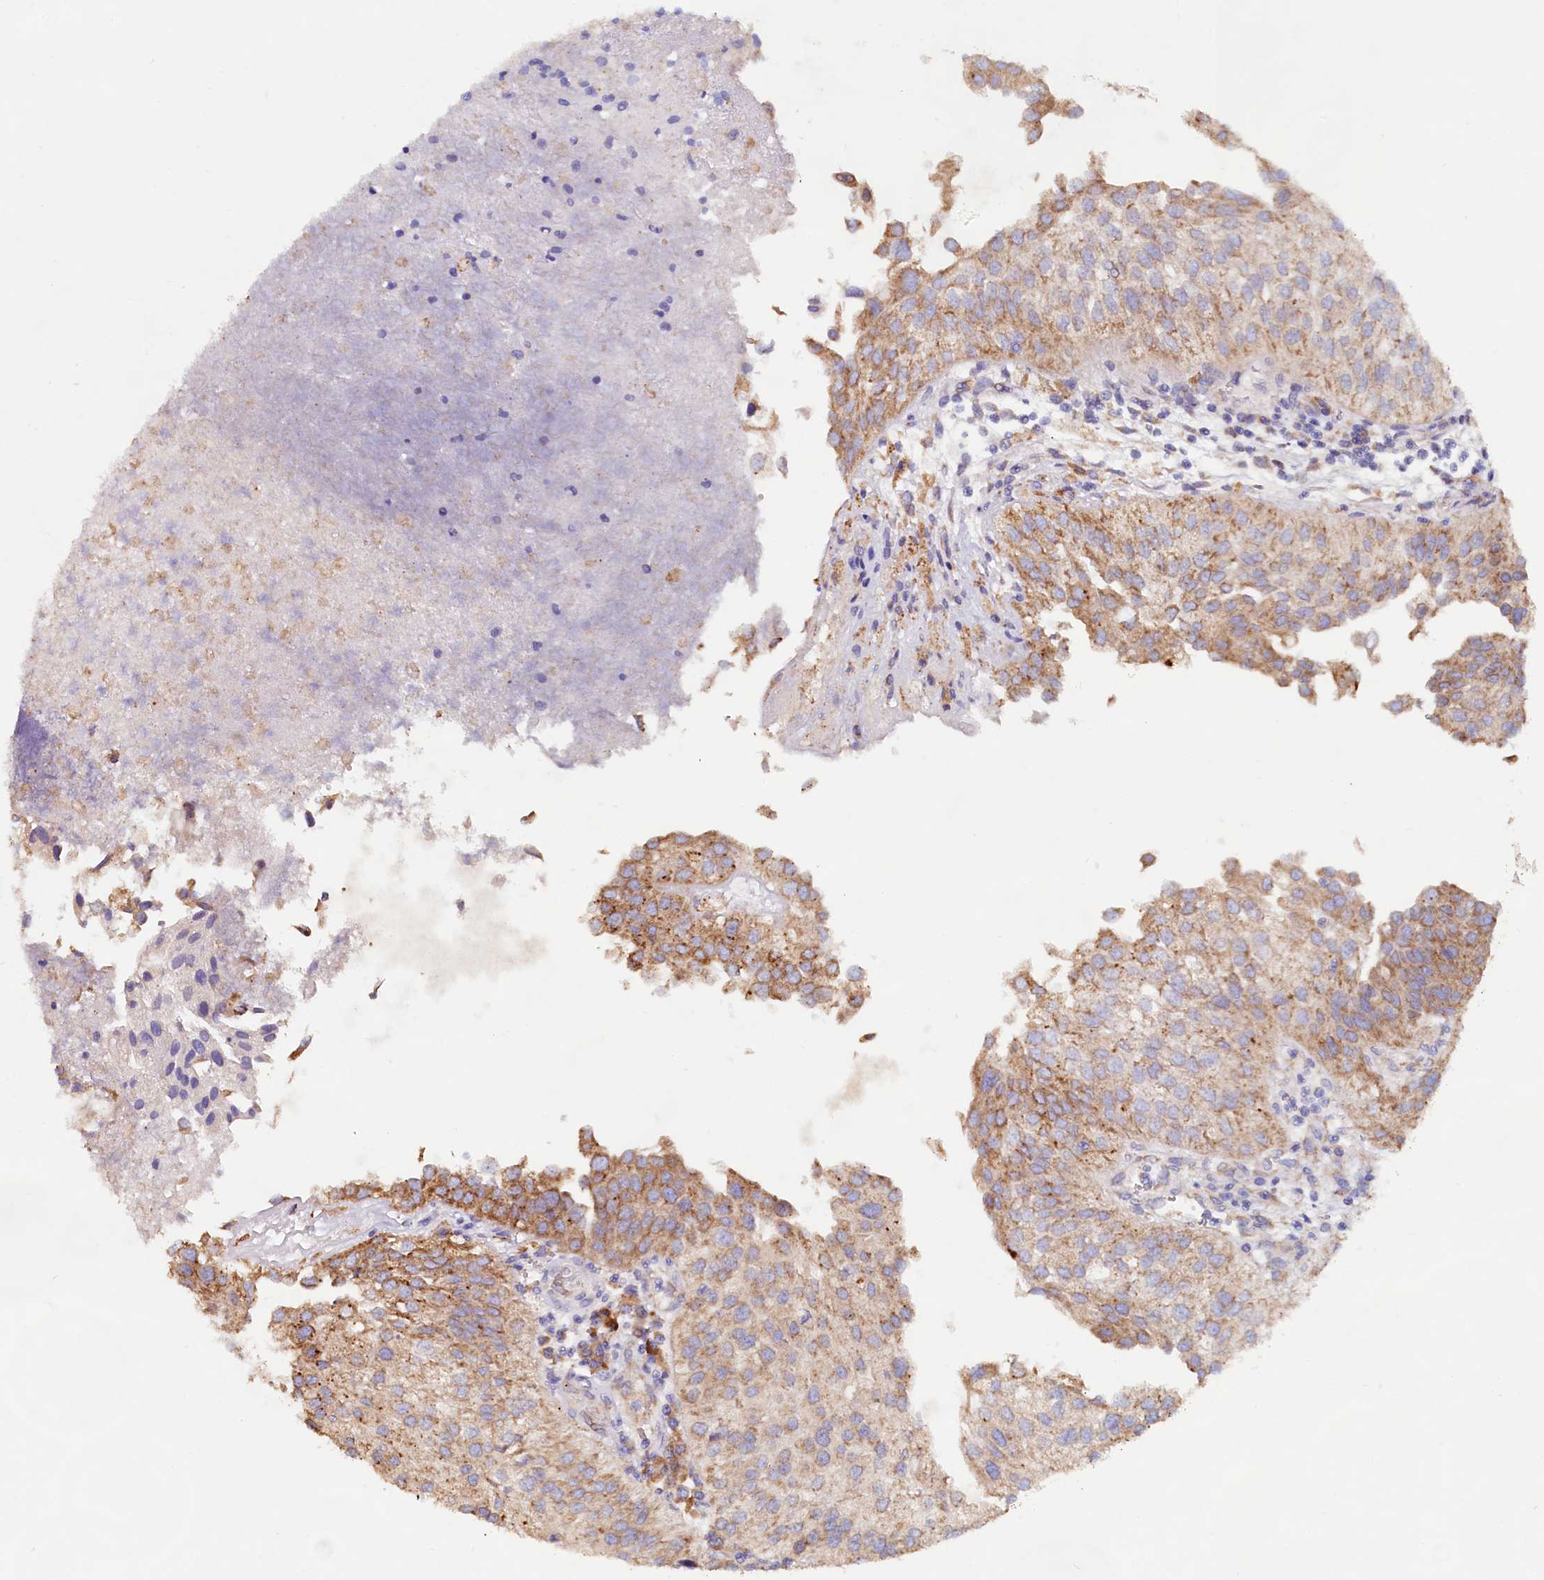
{"staining": {"intensity": "moderate", "quantity": "25%-75%", "location": "cytoplasmic/membranous"}, "tissue": "urothelial cancer", "cell_type": "Tumor cells", "image_type": "cancer", "snomed": [{"axis": "morphology", "description": "Urothelial carcinoma, Low grade"}, {"axis": "topography", "description": "Urinary bladder"}], "caption": "This histopathology image displays IHC staining of urothelial cancer, with medium moderate cytoplasmic/membranous staining in about 25%-75% of tumor cells.", "gene": "TBC1D19", "patient": {"sex": "female", "age": 89}}